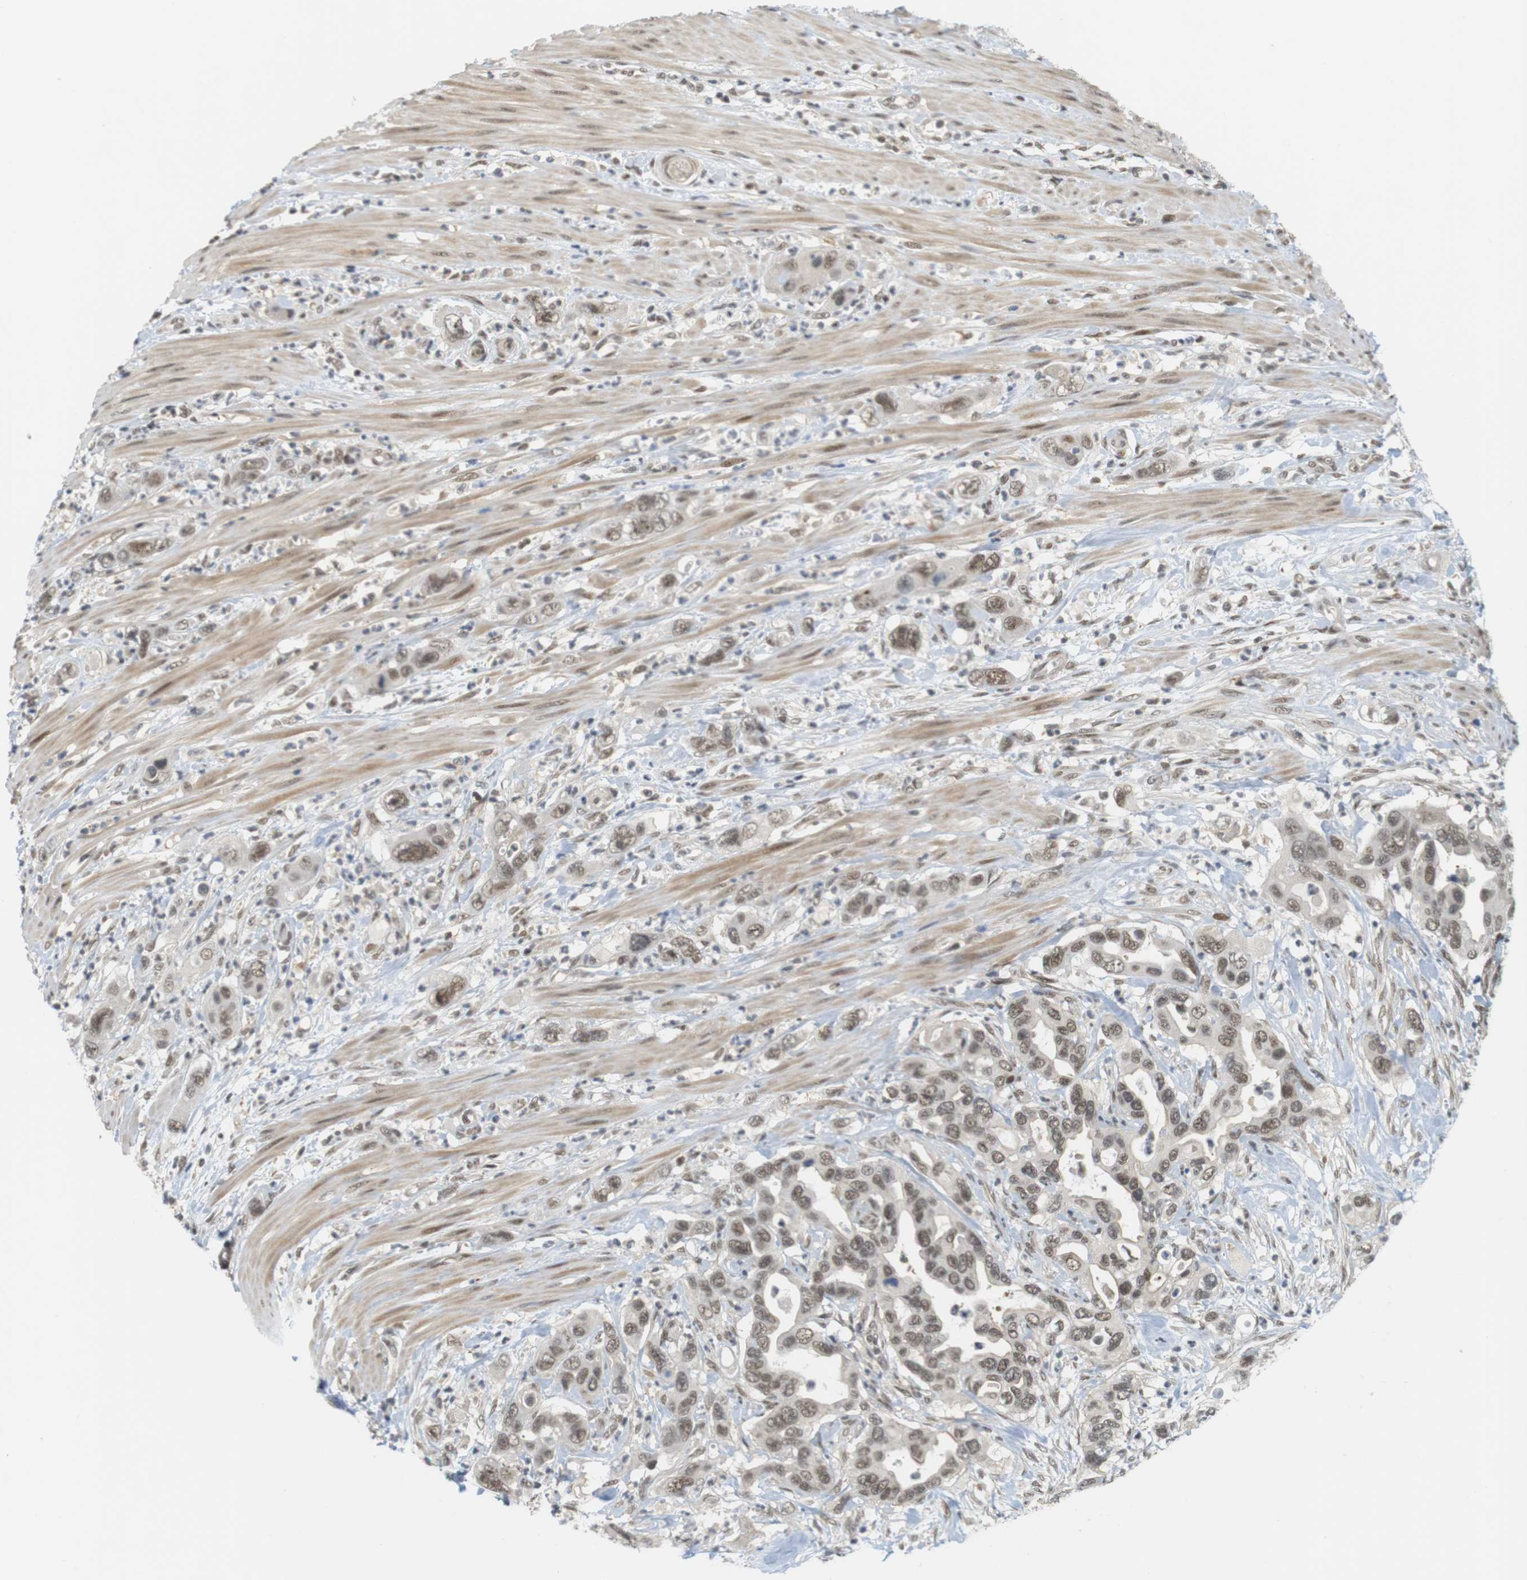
{"staining": {"intensity": "moderate", "quantity": ">75%", "location": "nuclear"}, "tissue": "pancreatic cancer", "cell_type": "Tumor cells", "image_type": "cancer", "snomed": [{"axis": "morphology", "description": "Adenocarcinoma, NOS"}, {"axis": "topography", "description": "Pancreas"}], "caption": "DAB (3,3'-diaminobenzidine) immunohistochemical staining of human pancreatic adenocarcinoma exhibits moderate nuclear protein staining in about >75% of tumor cells. (DAB IHC with brightfield microscopy, high magnification).", "gene": "BRD4", "patient": {"sex": "female", "age": 71}}